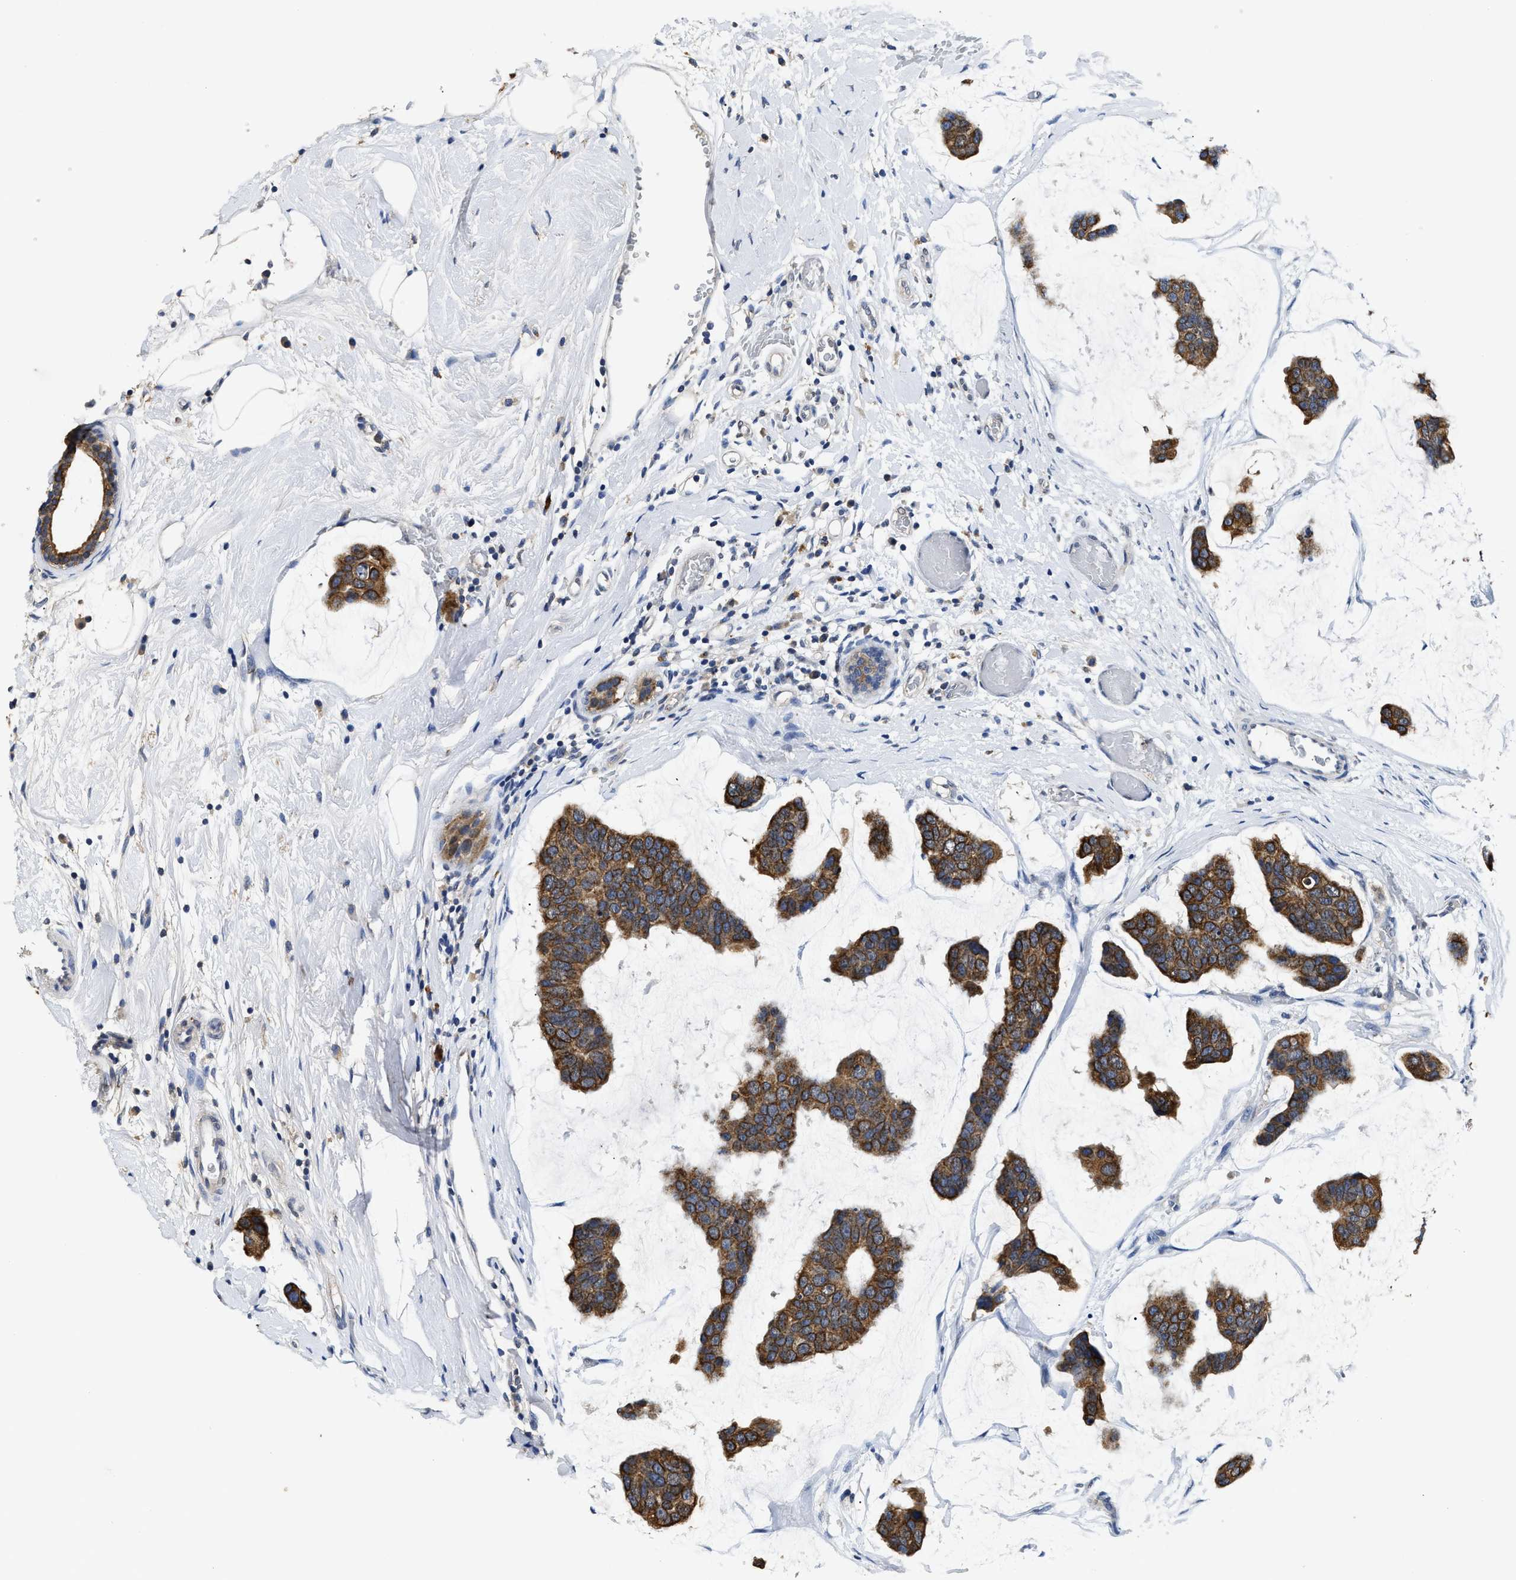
{"staining": {"intensity": "moderate", "quantity": ">75%", "location": "cytoplasmic/membranous"}, "tissue": "breast cancer", "cell_type": "Tumor cells", "image_type": "cancer", "snomed": [{"axis": "morphology", "description": "Normal tissue, NOS"}, {"axis": "morphology", "description": "Duct carcinoma"}, {"axis": "topography", "description": "Breast"}], "caption": "Tumor cells display medium levels of moderate cytoplasmic/membranous expression in about >75% of cells in breast infiltrating ductal carcinoma. The staining was performed using DAB (3,3'-diaminobenzidine) to visualize the protein expression in brown, while the nuclei were stained in blue with hematoxylin (Magnification: 20x).", "gene": "CTNNA1", "patient": {"sex": "female", "age": 50}}